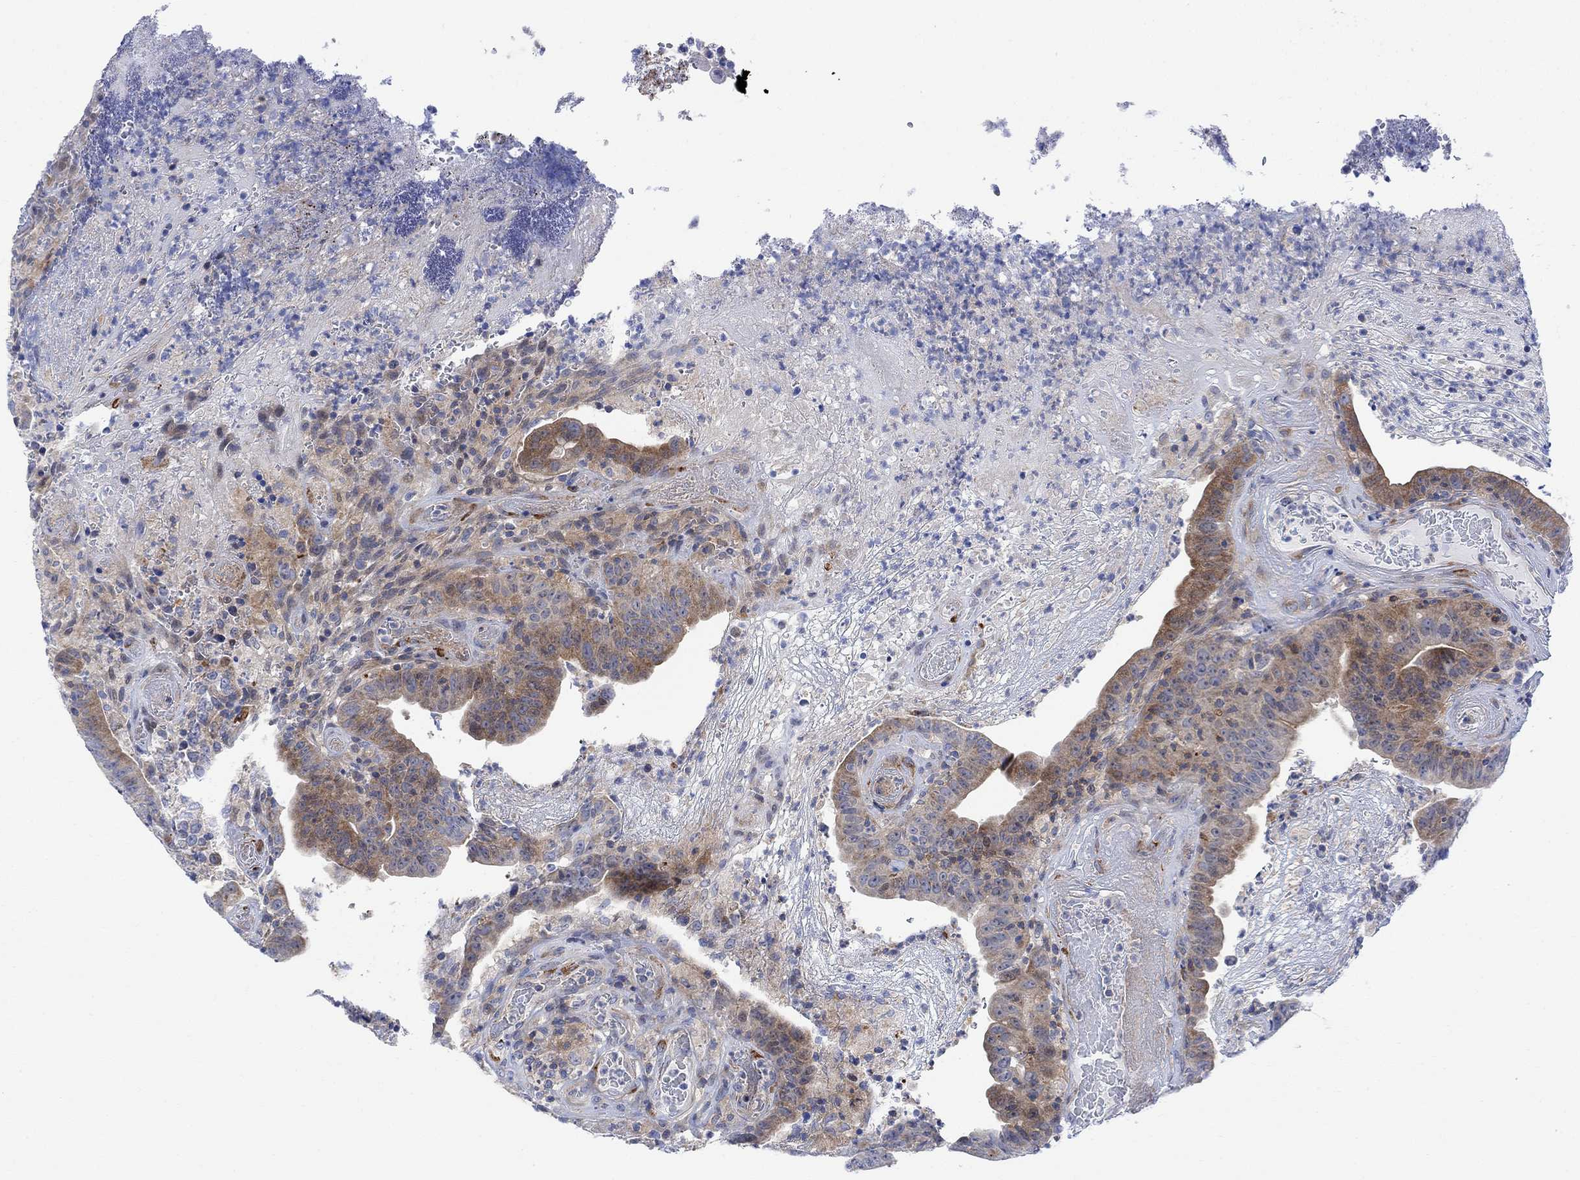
{"staining": {"intensity": "moderate", "quantity": "<25%", "location": "cytoplasmic/membranous"}, "tissue": "colorectal cancer", "cell_type": "Tumor cells", "image_type": "cancer", "snomed": [{"axis": "morphology", "description": "Adenocarcinoma, NOS"}, {"axis": "topography", "description": "Colon"}], "caption": "Immunohistochemical staining of colorectal cancer (adenocarcinoma) reveals low levels of moderate cytoplasmic/membranous expression in approximately <25% of tumor cells. The protein of interest is shown in brown color, while the nuclei are stained blue.", "gene": "ARSK", "patient": {"sex": "female", "age": 75}}